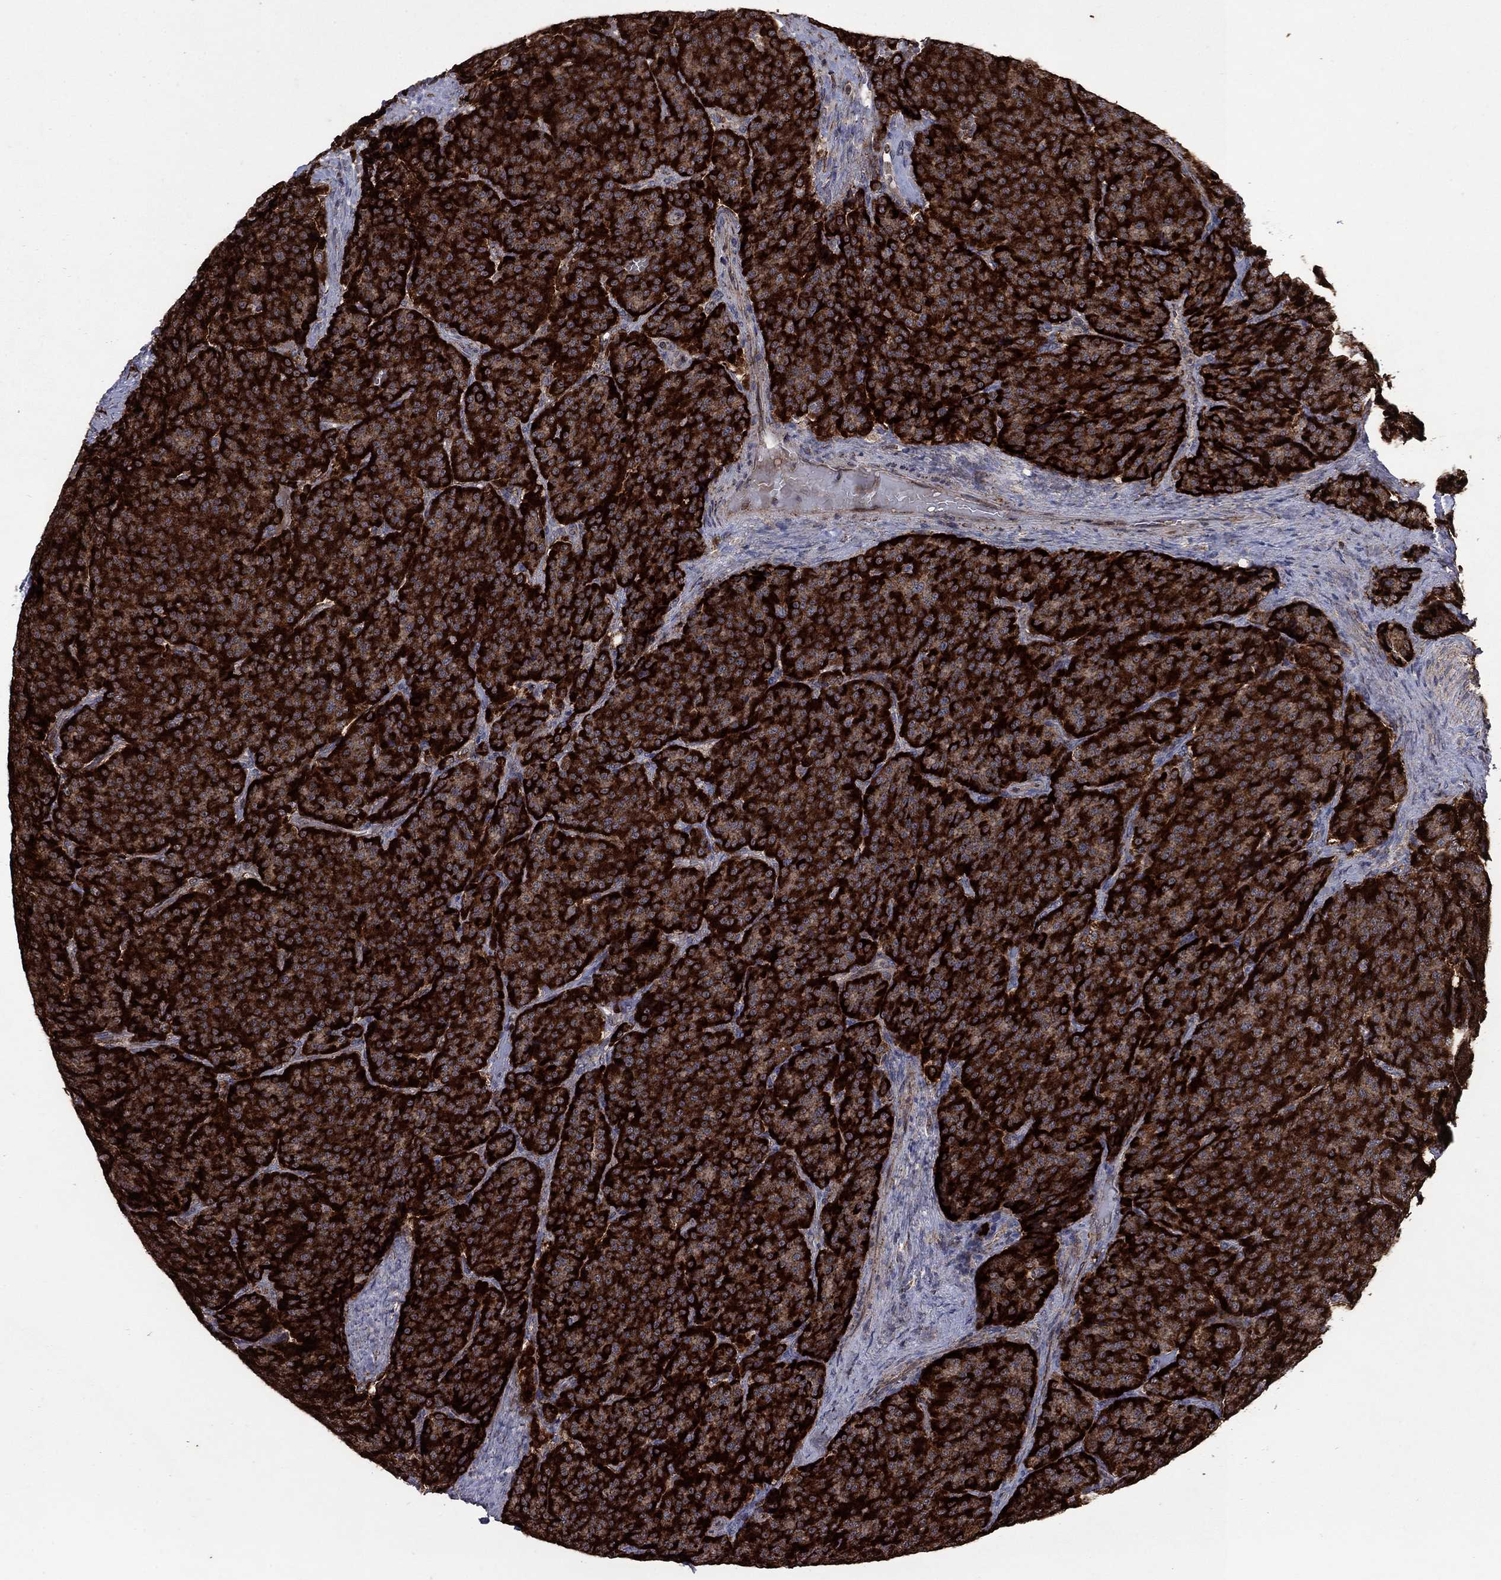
{"staining": {"intensity": "strong", "quantity": ">75%", "location": "cytoplasmic/membranous"}, "tissue": "carcinoid", "cell_type": "Tumor cells", "image_type": "cancer", "snomed": [{"axis": "morphology", "description": "Carcinoid, malignant, NOS"}, {"axis": "topography", "description": "Small intestine"}], "caption": "A high-resolution micrograph shows immunohistochemistry staining of carcinoid, which shows strong cytoplasmic/membranous expression in approximately >75% of tumor cells.", "gene": "DPH1", "patient": {"sex": "female", "age": 58}}